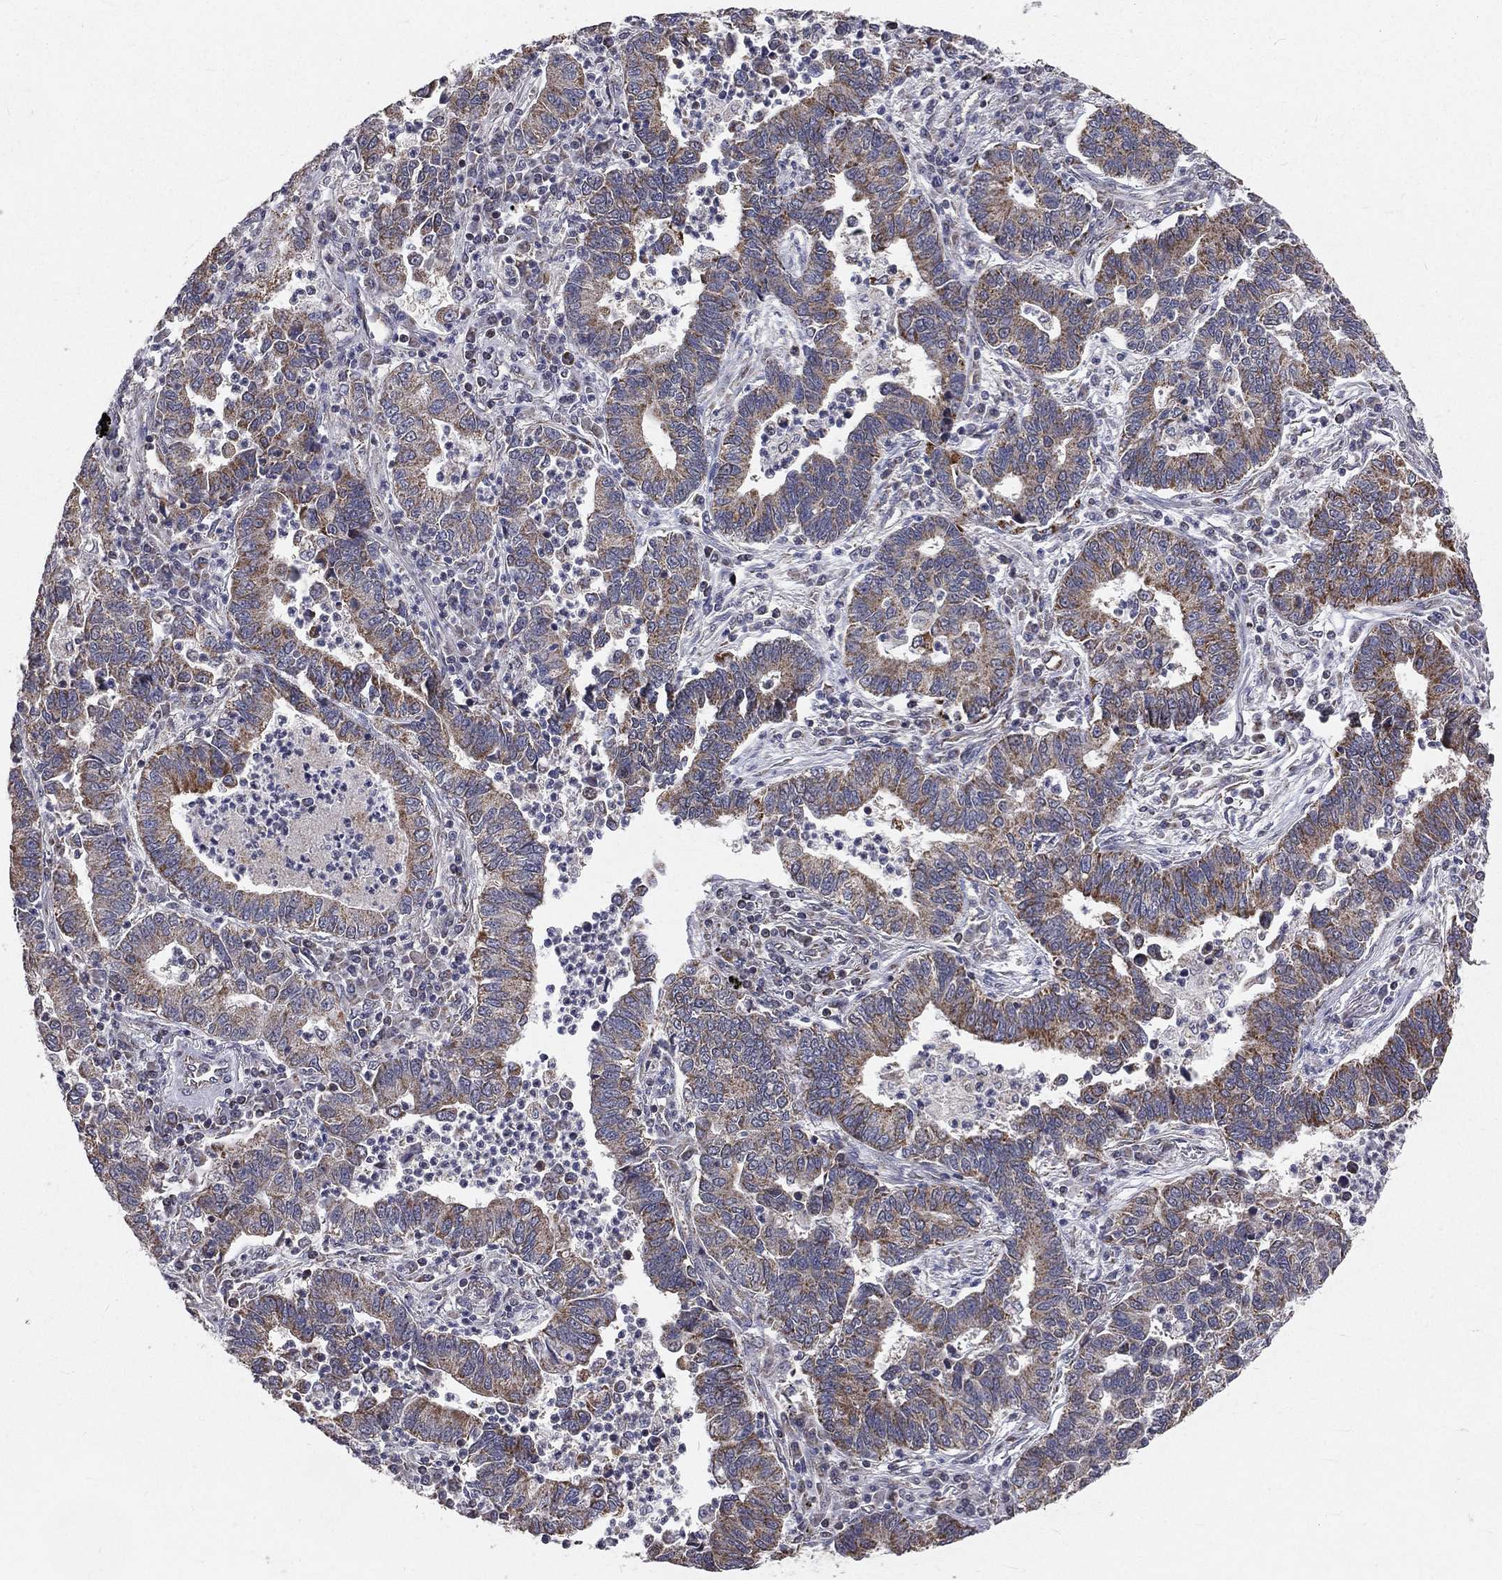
{"staining": {"intensity": "moderate", "quantity": "<25%", "location": "cytoplasmic/membranous"}, "tissue": "lung cancer", "cell_type": "Tumor cells", "image_type": "cancer", "snomed": [{"axis": "morphology", "description": "Adenocarcinoma, NOS"}, {"axis": "topography", "description": "Lung"}], "caption": "Human adenocarcinoma (lung) stained with a protein marker displays moderate staining in tumor cells.", "gene": "MRPL46", "patient": {"sex": "female", "age": 57}}